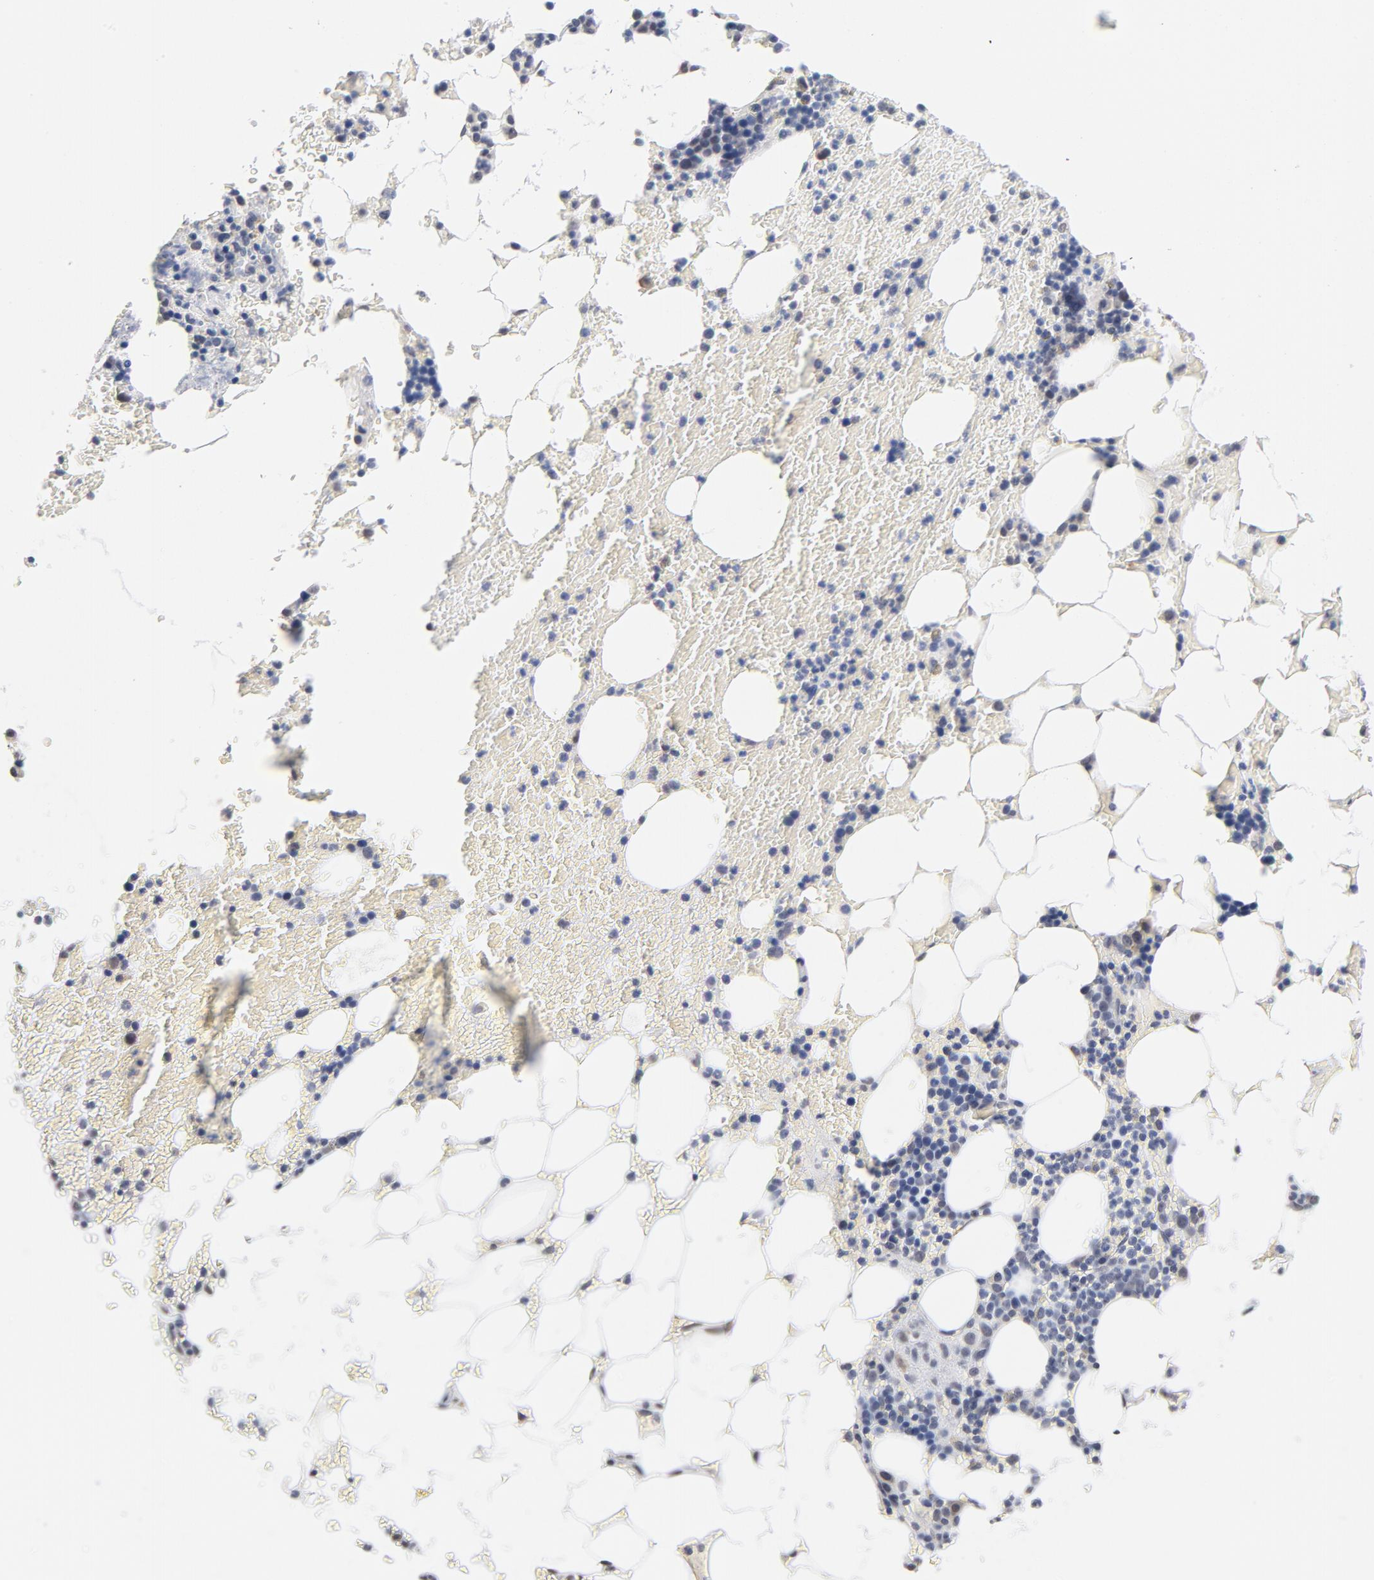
{"staining": {"intensity": "weak", "quantity": "<25%", "location": "nuclear"}, "tissue": "bone marrow", "cell_type": "Hematopoietic cells", "image_type": "normal", "snomed": [{"axis": "morphology", "description": "Normal tissue, NOS"}, {"axis": "topography", "description": "Bone marrow"}], "caption": "DAB (3,3'-diaminobenzidine) immunohistochemical staining of unremarkable bone marrow demonstrates no significant staining in hematopoietic cells.", "gene": "RBM3", "patient": {"sex": "female", "age": 73}}